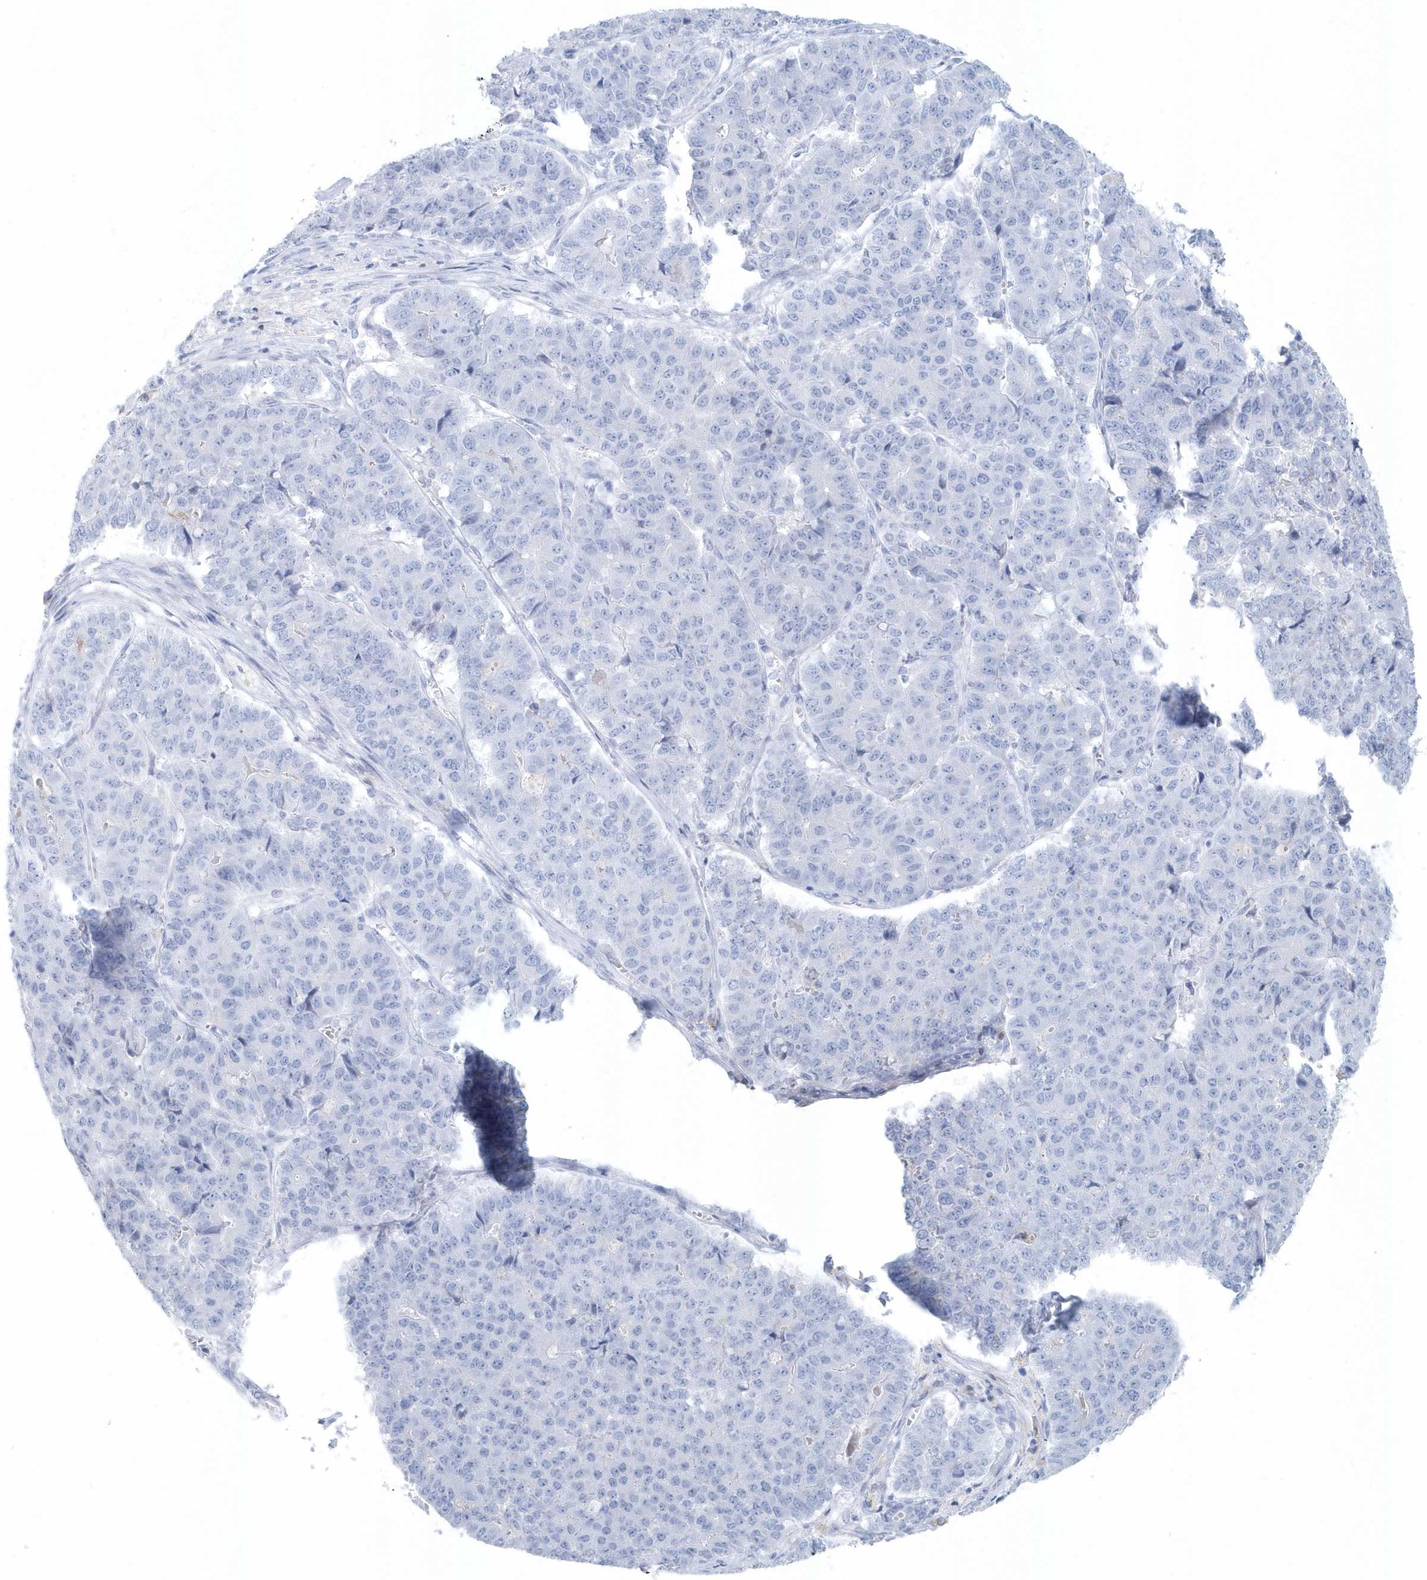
{"staining": {"intensity": "negative", "quantity": "none", "location": "none"}, "tissue": "pancreatic cancer", "cell_type": "Tumor cells", "image_type": "cancer", "snomed": [{"axis": "morphology", "description": "Adenocarcinoma, NOS"}, {"axis": "topography", "description": "Pancreas"}], "caption": "There is no significant staining in tumor cells of adenocarcinoma (pancreatic).", "gene": "FAM98A", "patient": {"sex": "male", "age": 50}}